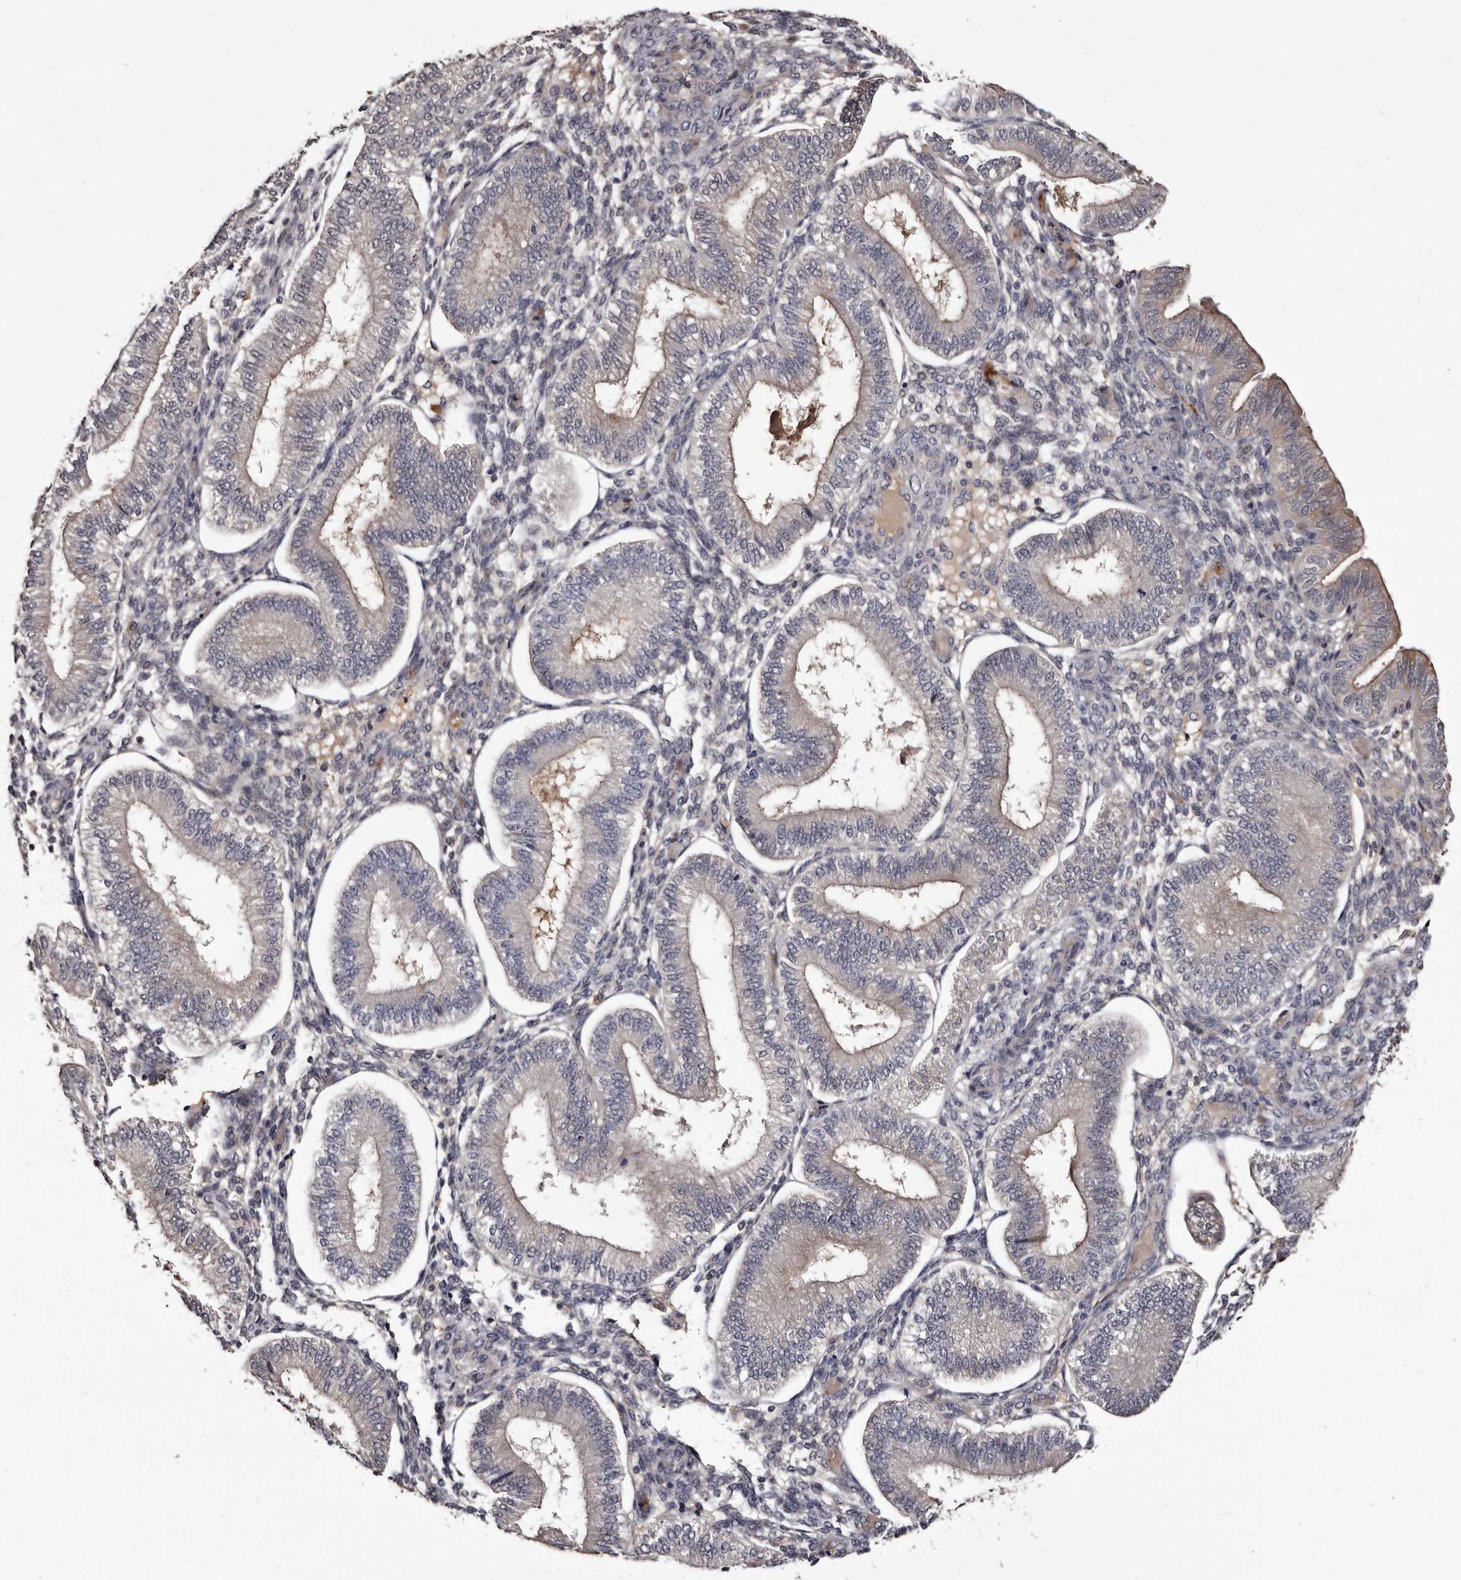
{"staining": {"intensity": "weak", "quantity": "<25%", "location": "cytoplasmic/membranous"}, "tissue": "endometrium", "cell_type": "Cells in endometrial stroma", "image_type": "normal", "snomed": [{"axis": "morphology", "description": "Normal tissue, NOS"}, {"axis": "topography", "description": "Endometrium"}], "caption": "Immunohistochemical staining of unremarkable endometrium reveals no significant staining in cells in endometrial stroma. (Immunohistochemistry, brightfield microscopy, high magnification).", "gene": "LANCL2", "patient": {"sex": "female", "age": 39}}